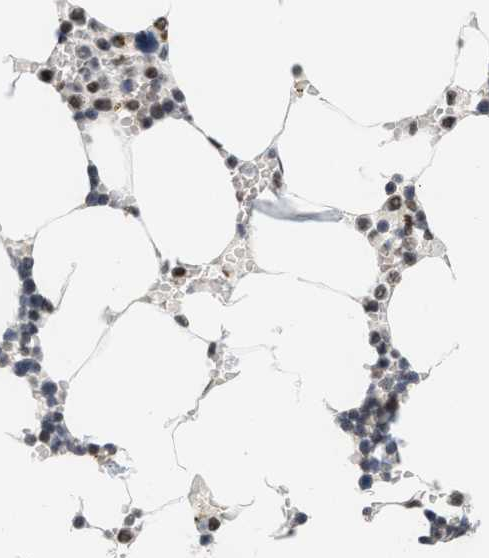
{"staining": {"intensity": "weak", "quantity": "25%-75%", "location": "nuclear"}, "tissue": "bone marrow", "cell_type": "Hematopoietic cells", "image_type": "normal", "snomed": [{"axis": "morphology", "description": "Normal tissue, NOS"}, {"axis": "topography", "description": "Bone marrow"}], "caption": "Immunohistochemical staining of unremarkable bone marrow exhibits low levels of weak nuclear expression in approximately 25%-75% of hematopoietic cells.", "gene": "RAF1", "patient": {"sex": "male", "age": 70}}